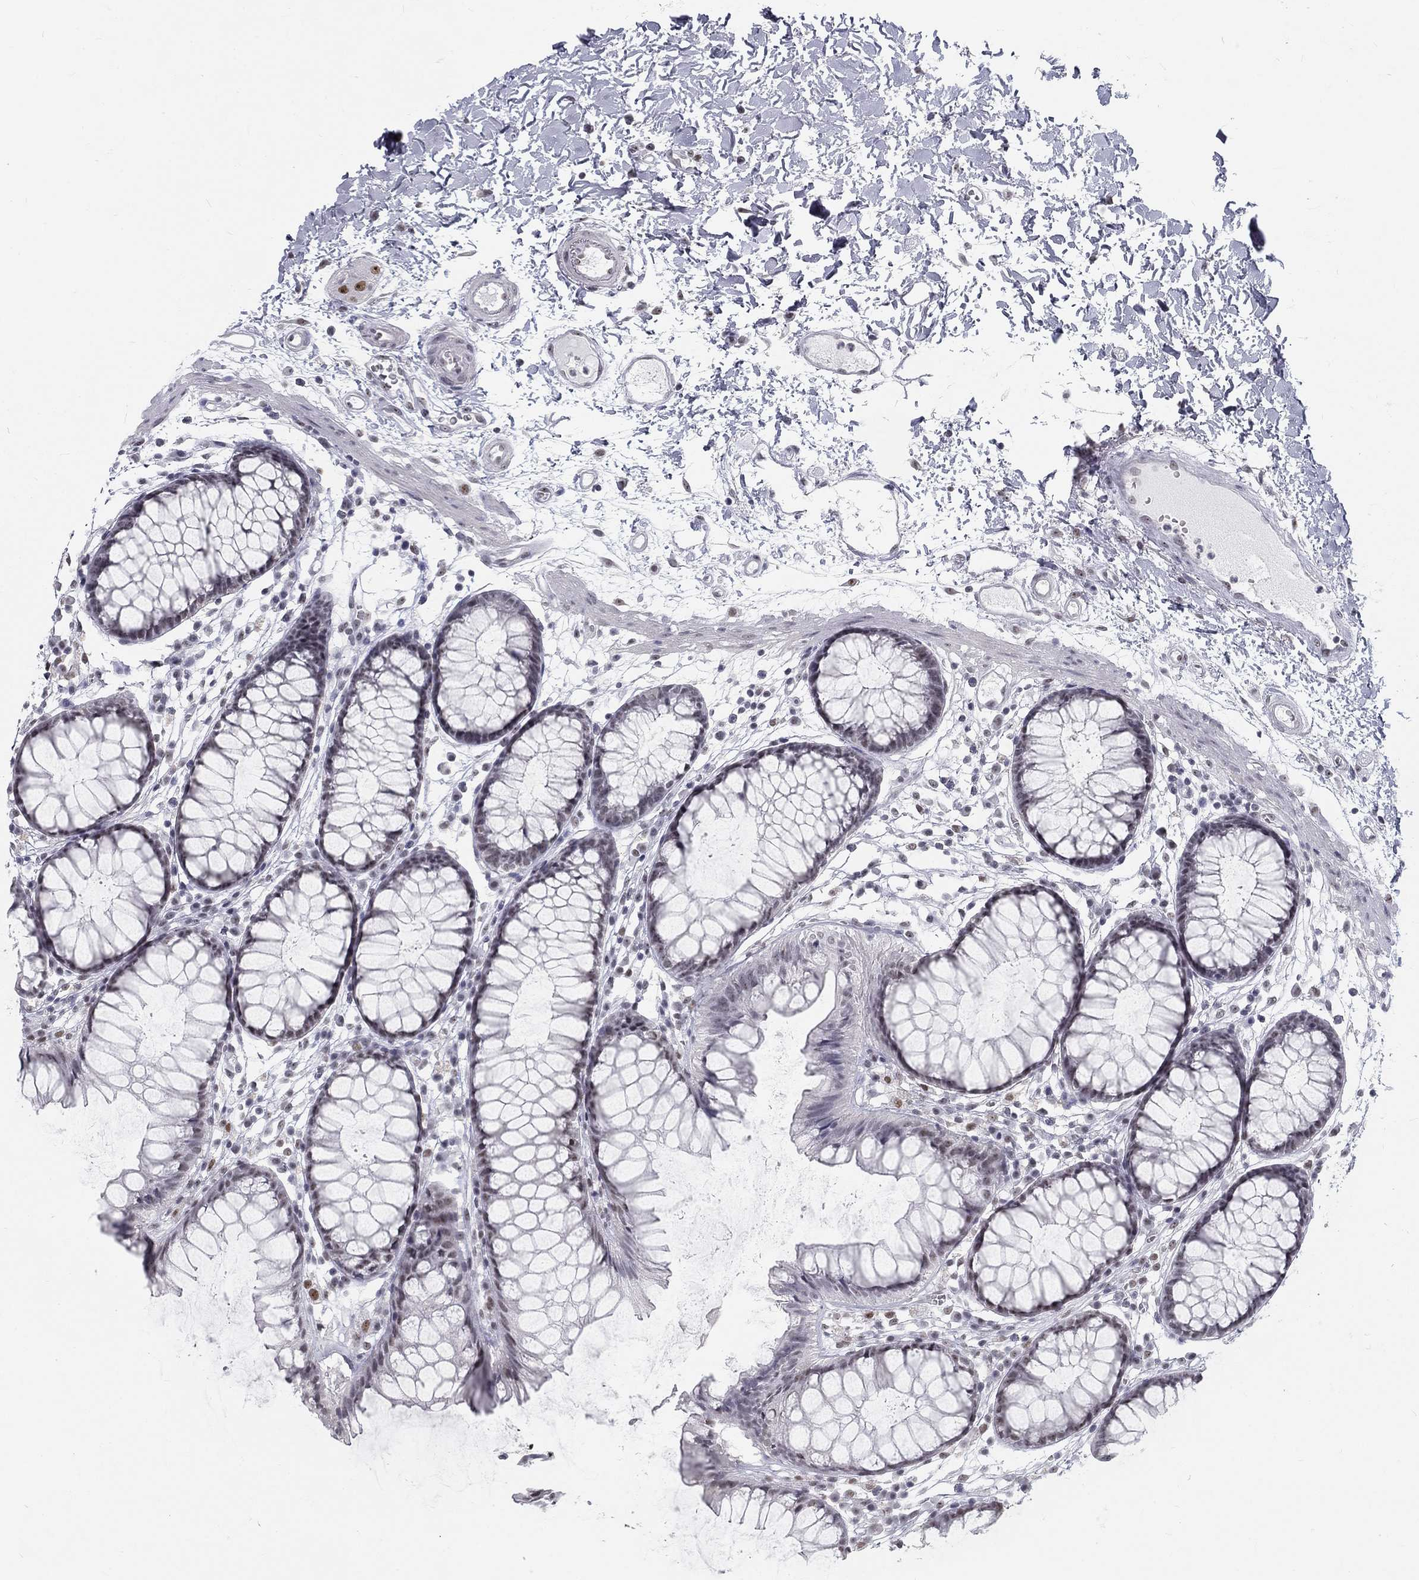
{"staining": {"intensity": "negative", "quantity": "none", "location": "none"}, "tissue": "colon", "cell_type": "Endothelial cells", "image_type": "normal", "snomed": [{"axis": "morphology", "description": "Normal tissue, NOS"}, {"axis": "morphology", "description": "Adenocarcinoma, NOS"}, {"axis": "topography", "description": "Colon"}], "caption": "A photomicrograph of colon stained for a protein reveals no brown staining in endothelial cells.", "gene": "SNORC", "patient": {"sex": "male", "age": 65}}